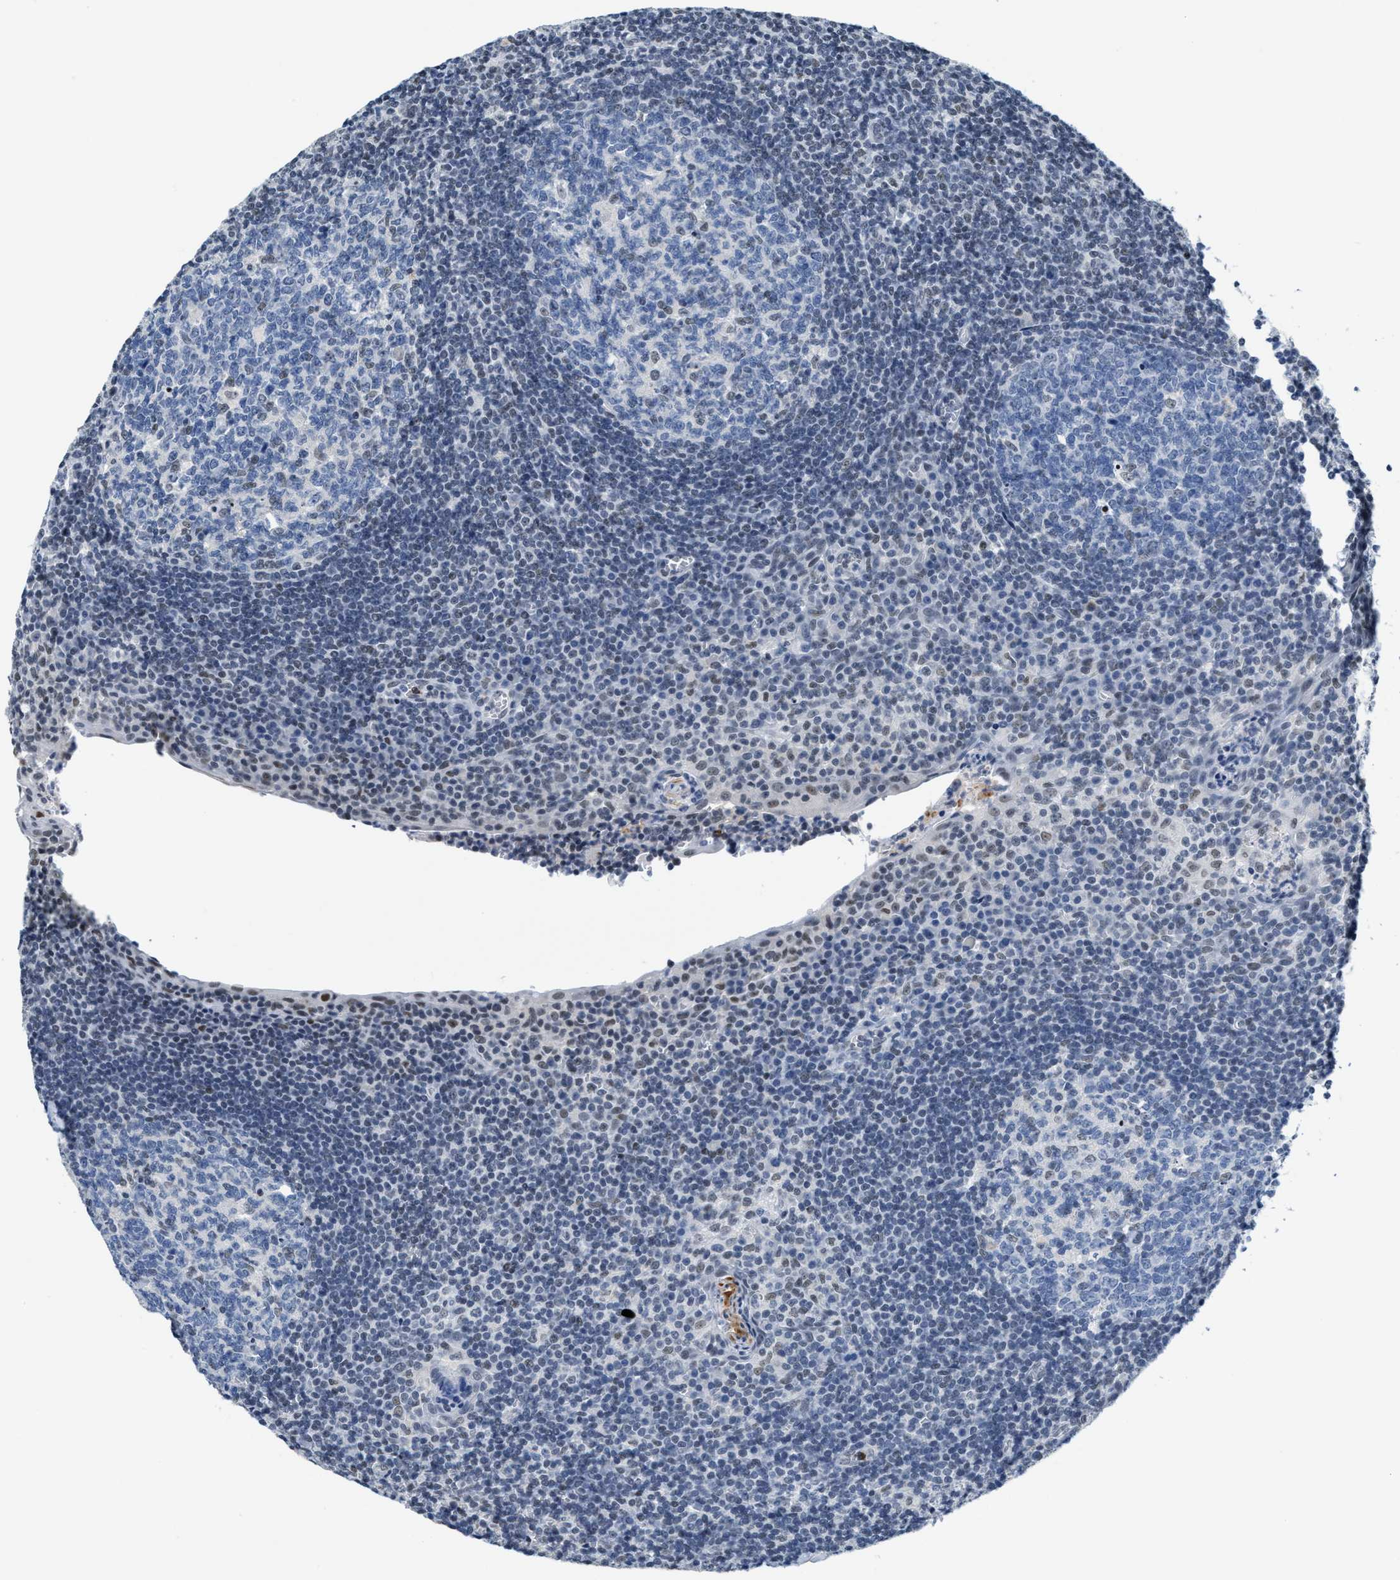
{"staining": {"intensity": "weak", "quantity": "<25%", "location": "nuclear"}, "tissue": "tonsil", "cell_type": "Germinal center cells", "image_type": "normal", "snomed": [{"axis": "morphology", "description": "Normal tissue, NOS"}, {"axis": "topography", "description": "Tonsil"}], "caption": "Immunohistochemistry of benign human tonsil shows no positivity in germinal center cells. (DAB (3,3'-diaminobenzidine) immunohistochemistry (IHC), high magnification).", "gene": "SETD1B", "patient": {"sex": "male", "age": 37}}